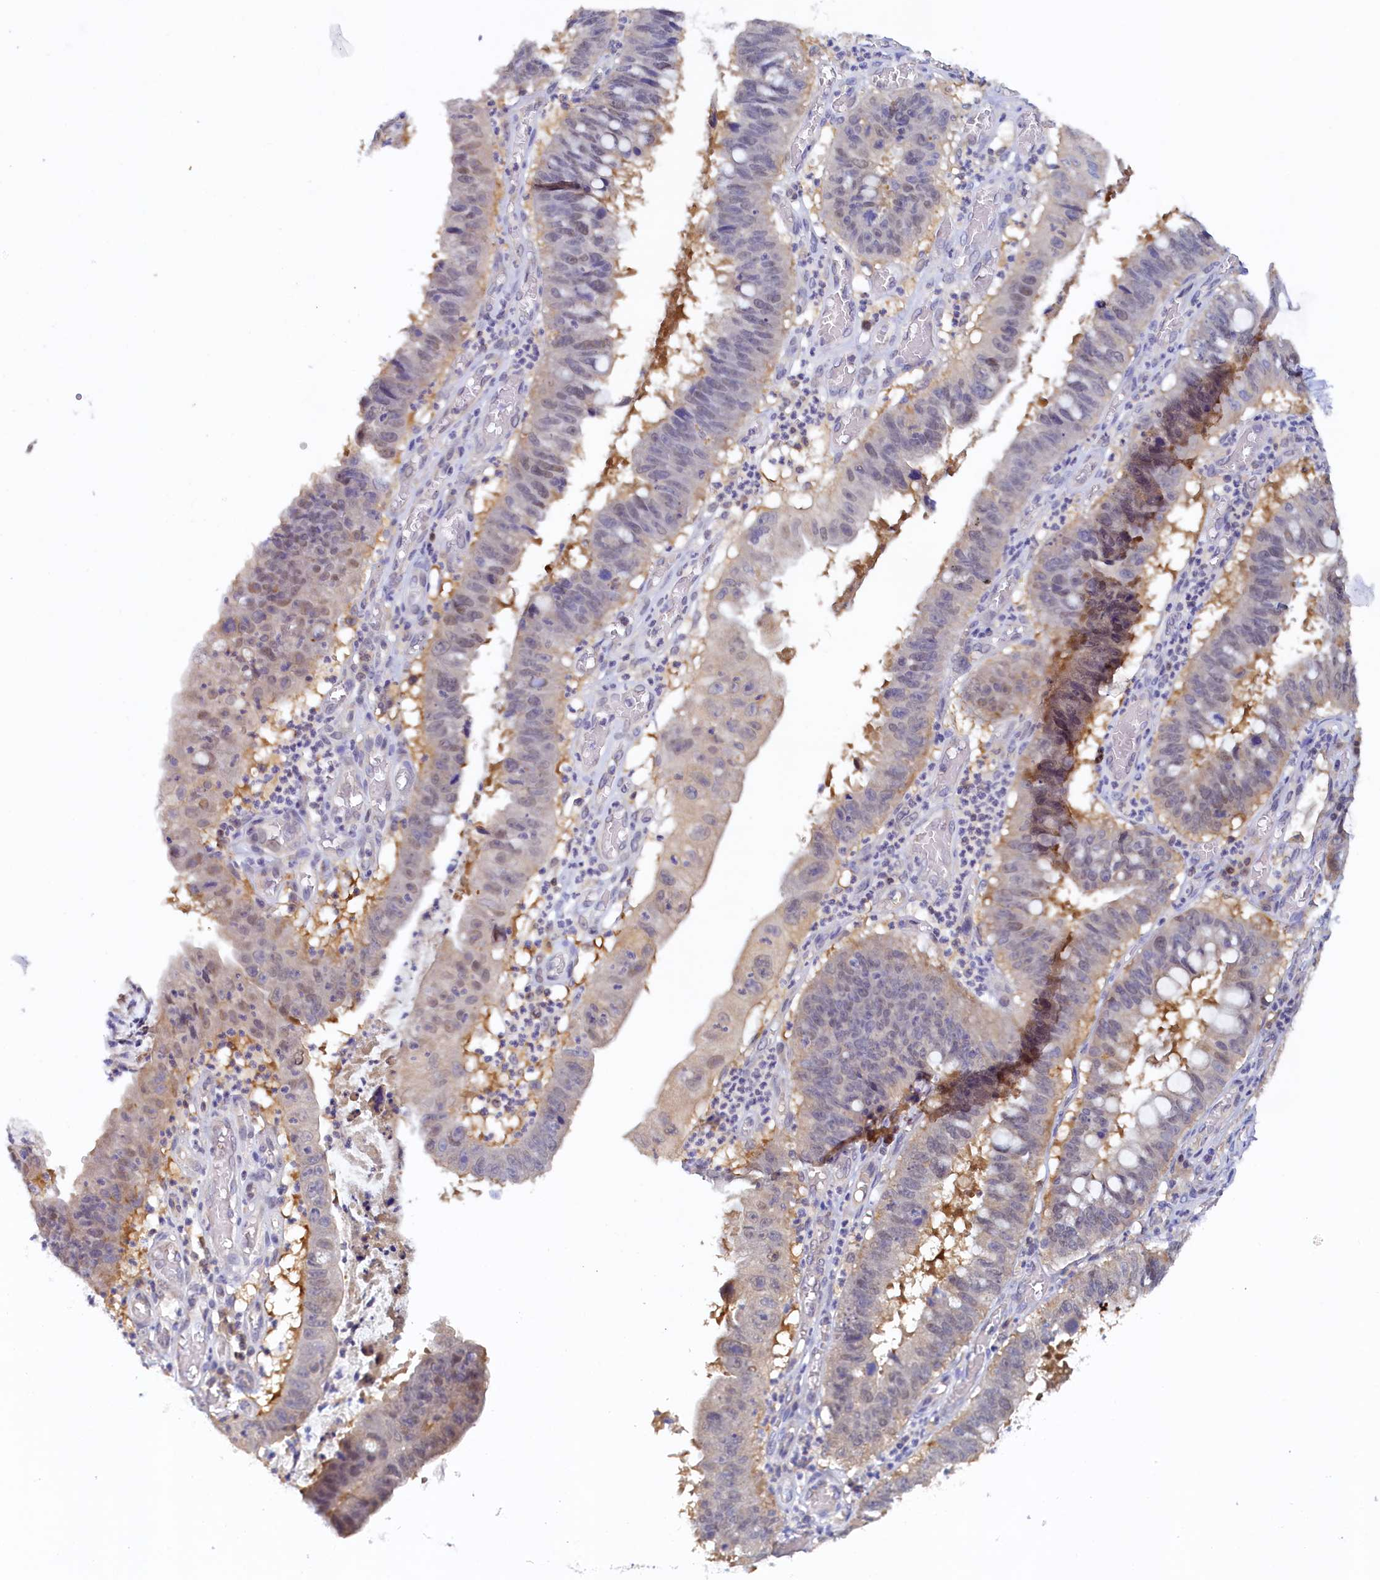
{"staining": {"intensity": "negative", "quantity": "none", "location": "none"}, "tissue": "stomach cancer", "cell_type": "Tumor cells", "image_type": "cancer", "snomed": [{"axis": "morphology", "description": "Adenocarcinoma, NOS"}, {"axis": "topography", "description": "Stomach"}], "caption": "Image shows no protein expression in tumor cells of stomach cancer (adenocarcinoma) tissue. The staining is performed using DAB (3,3'-diaminobenzidine) brown chromogen with nuclei counter-stained in using hematoxylin.", "gene": "PAAF1", "patient": {"sex": "male", "age": 59}}